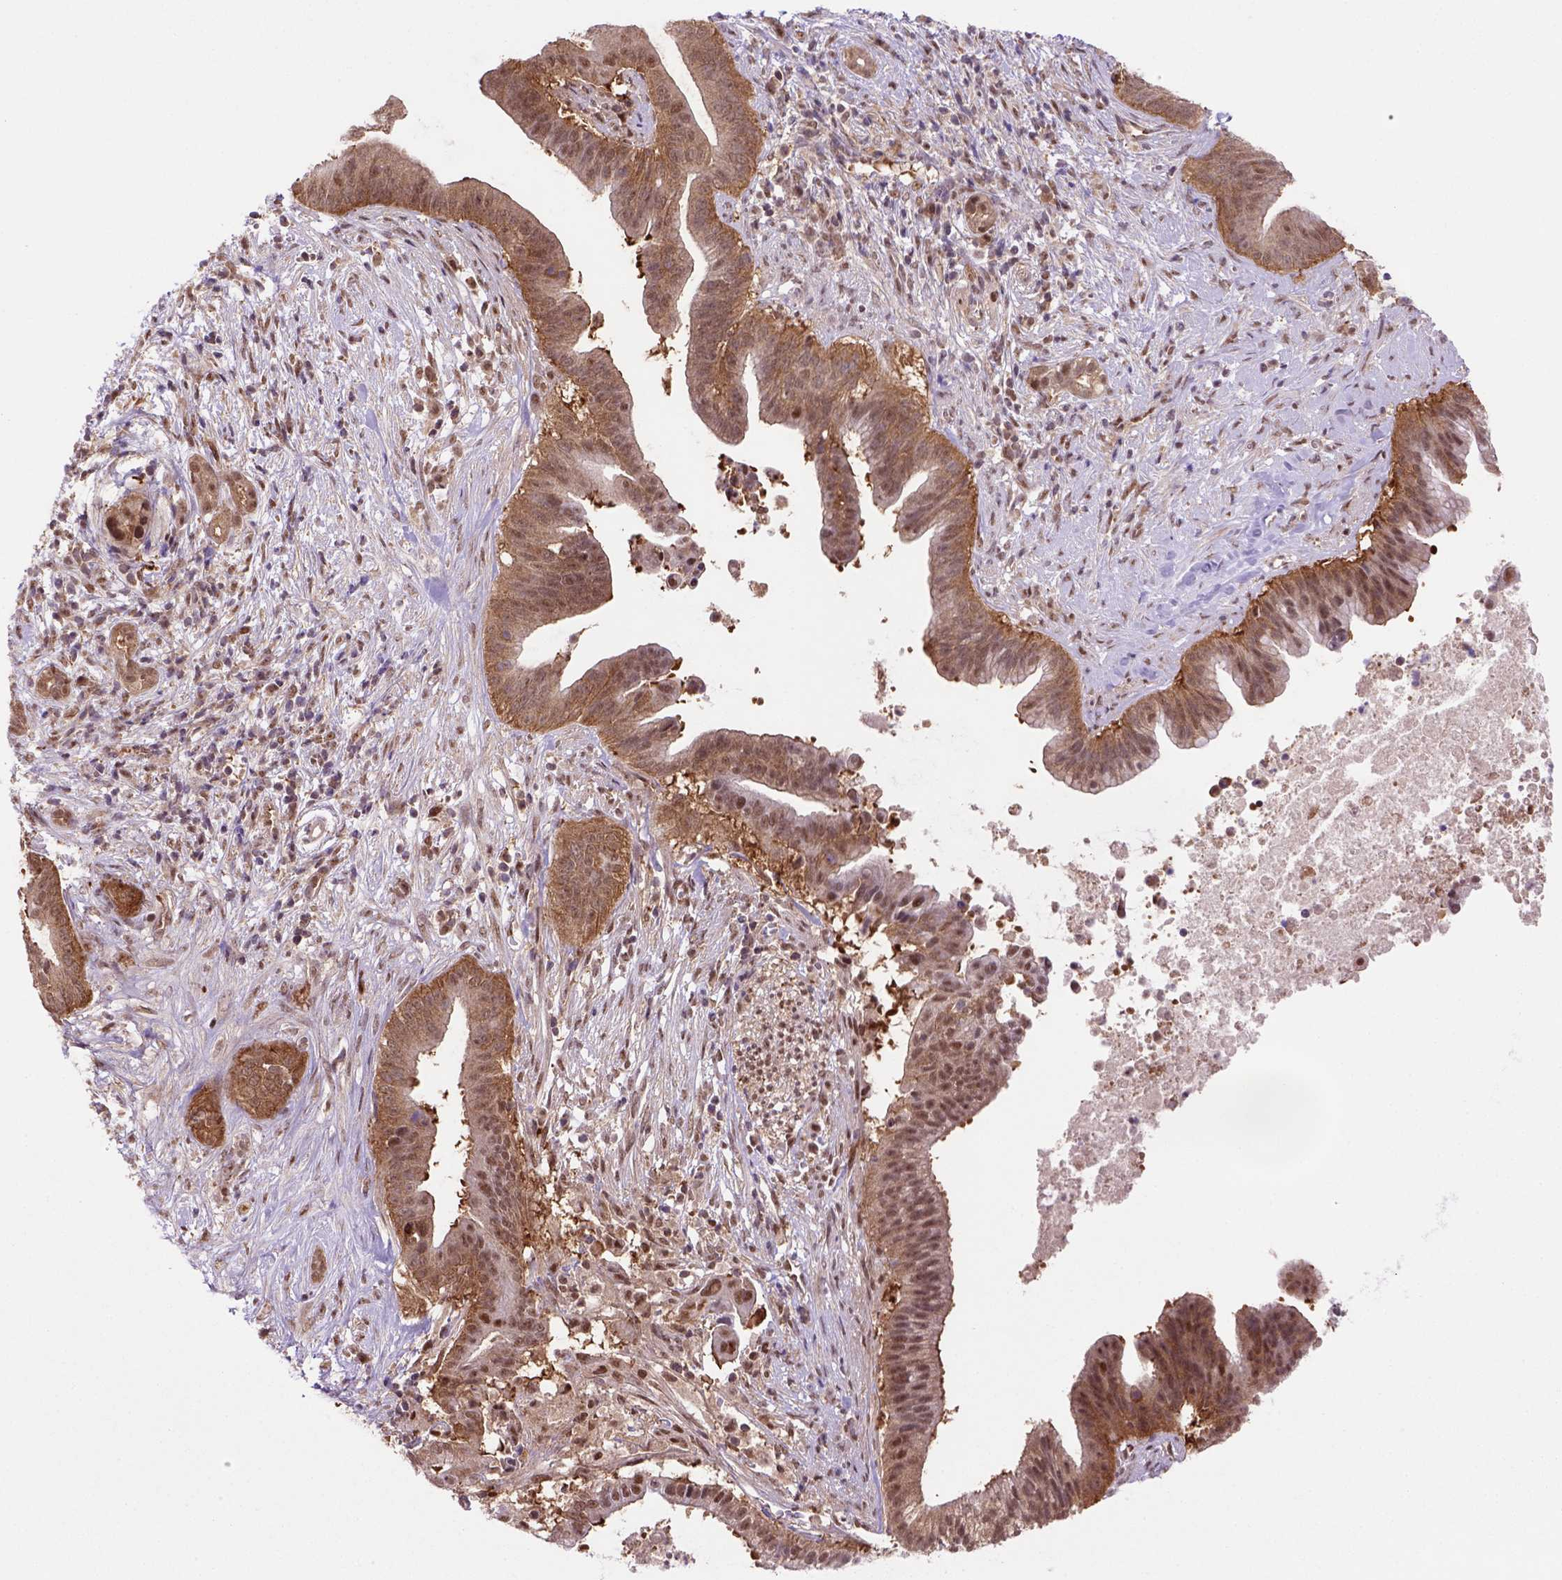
{"staining": {"intensity": "strong", "quantity": ">75%", "location": "cytoplasmic/membranous,nuclear"}, "tissue": "pancreatic cancer", "cell_type": "Tumor cells", "image_type": "cancer", "snomed": [{"axis": "morphology", "description": "Adenocarcinoma, NOS"}, {"axis": "topography", "description": "Pancreas"}], "caption": "A brown stain highlights strong cytoplasmic/membranous and nuclear staining of a protein in human pancreatic cancer tumor cells.", "gene": "PSMC2", "patient": {"sex": "male", "age": 61}}